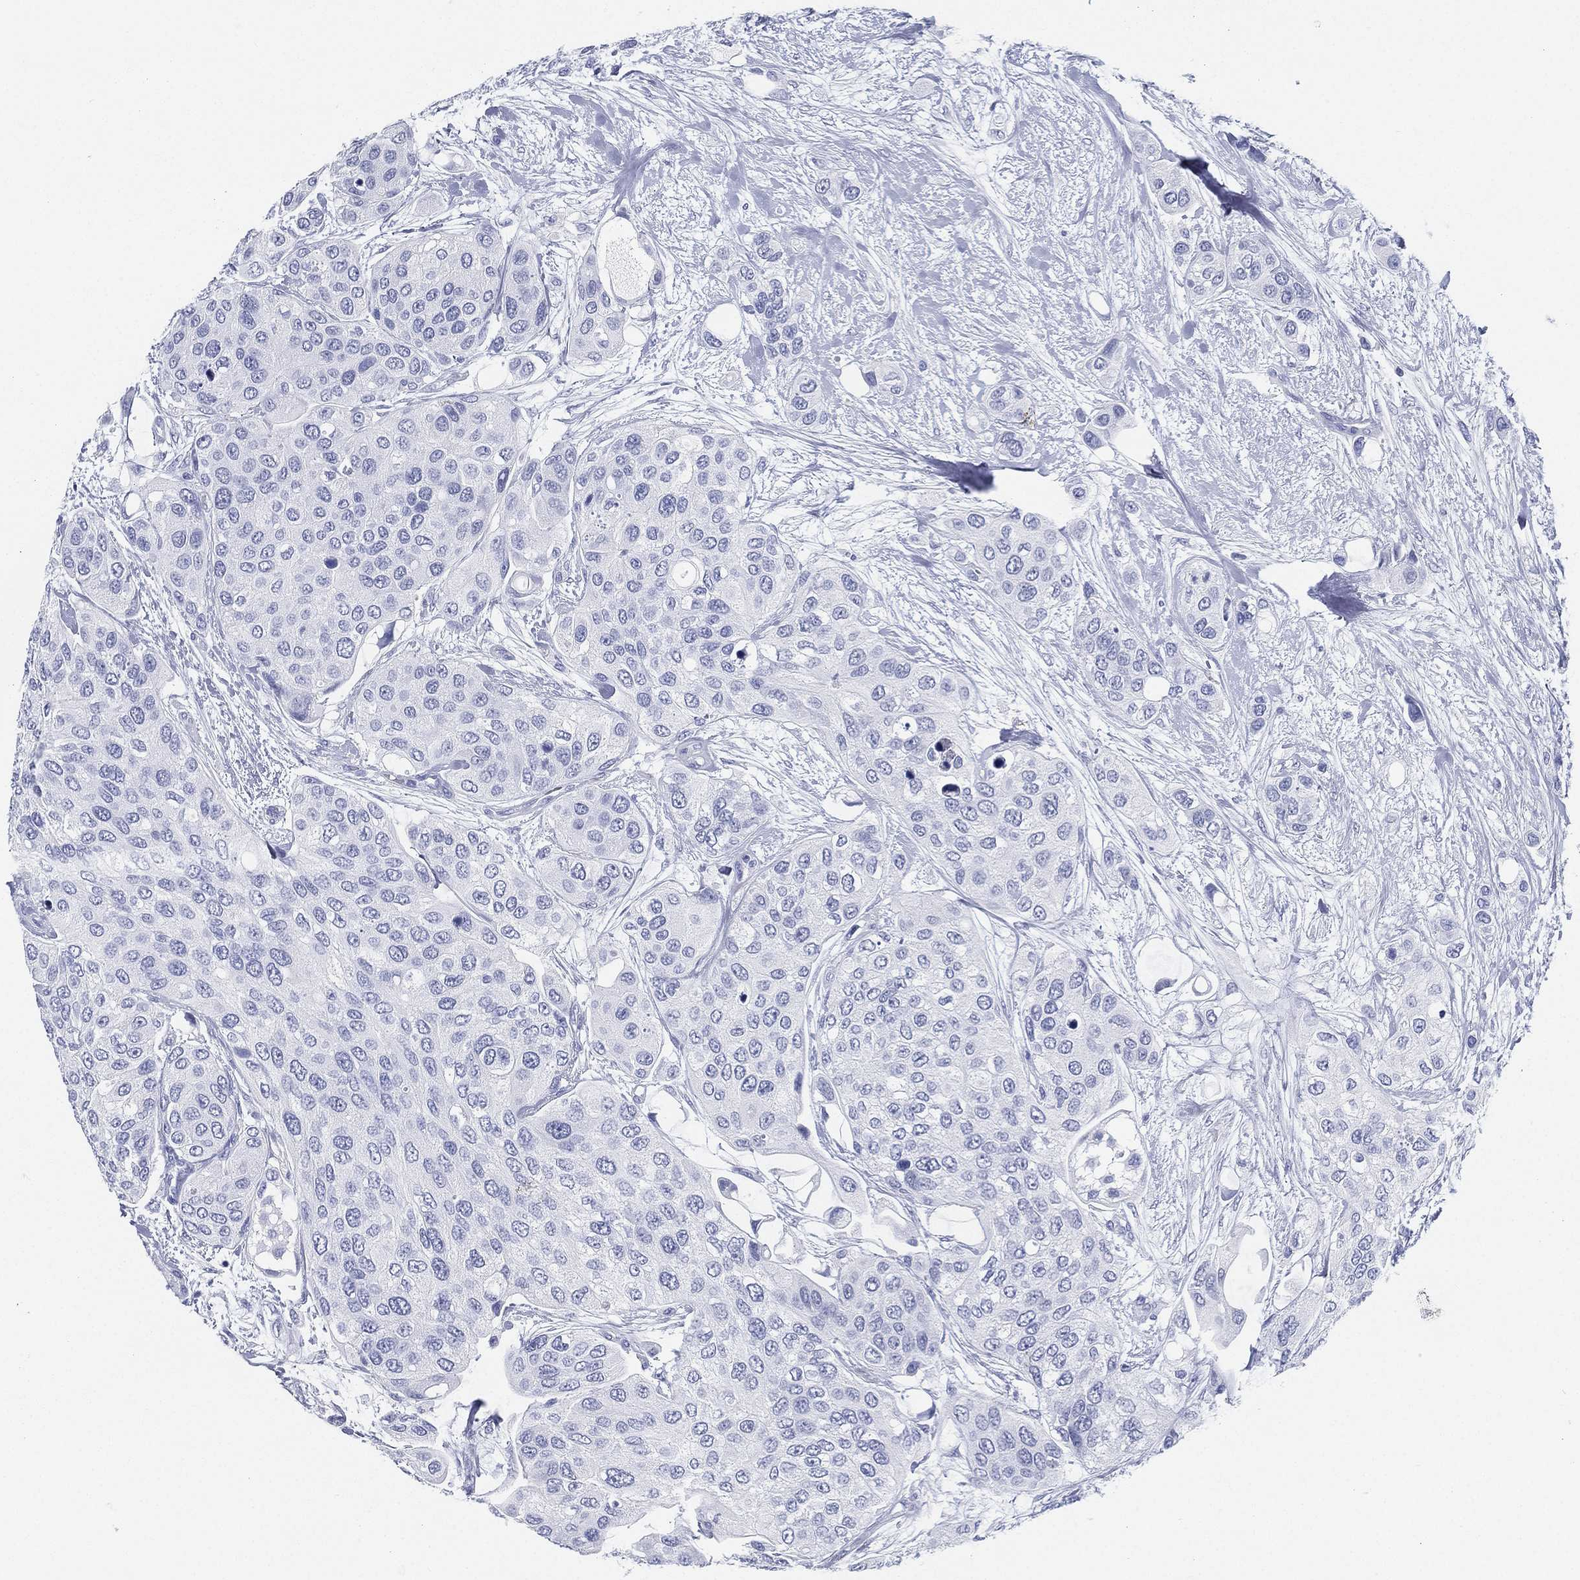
{"staining": {"intensity": "negative", "quantity": "none", "location": "none"}, "tissue": "urothelial cancer", "cell_type": "Tumor cells", "image_type": "cancer", "snomed": [{"axis": "morphology", "description": "Urothelial carcinoma, High grade"}, {"axis": "topography", "description": "Urinary bladder"}], "caption": "Immunohistochemistry of urothelial cancer demonstrates no positivity in tumor cells.", "gene": "ATP1B2", "patient": {"sex": "male", "age": 77}}